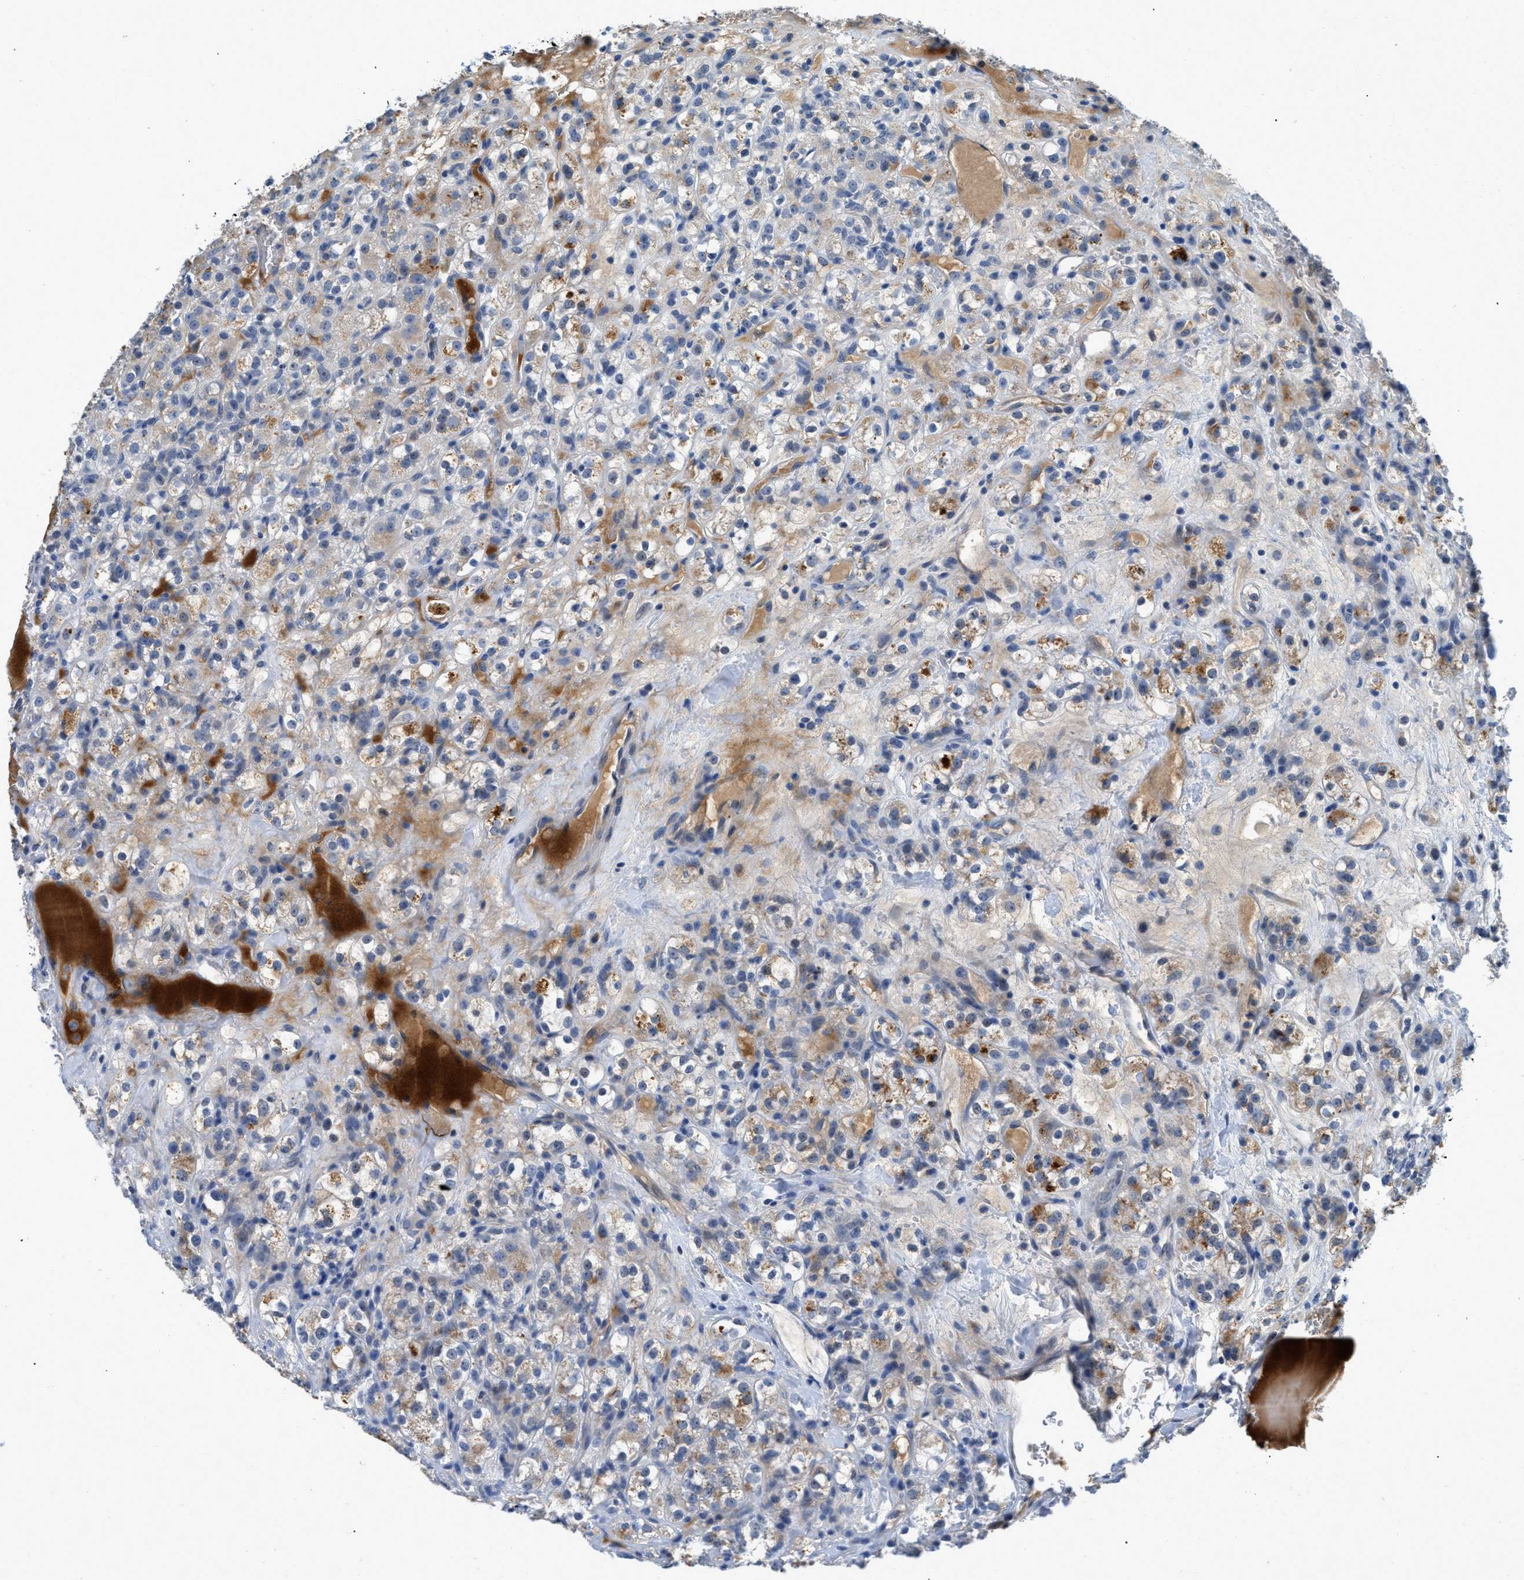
{"staining": {"intensity": "moderate", "quantity": "25%-75%", "location": "cytoplasmic/membranous"}, "tissue": "renal cancer", "cell_type": "Tumor cells", "image_type": "cancer", "snomed": [{"axis": "morphology", "description": "Normal tissue, NOS"}, {"axis": "morphology", "description": "Adenocarcinoma, NOS"}, {"axis": "topography", "description": "Kidney"}], "caption": "Human renal cancer stained with a brown dye displays moderate cytoplasmic/membranous positive staining in about 25%-75% of tumor cells.", "gene": "TSPAN3", "patient": {"sex": "male", "age": 61}}